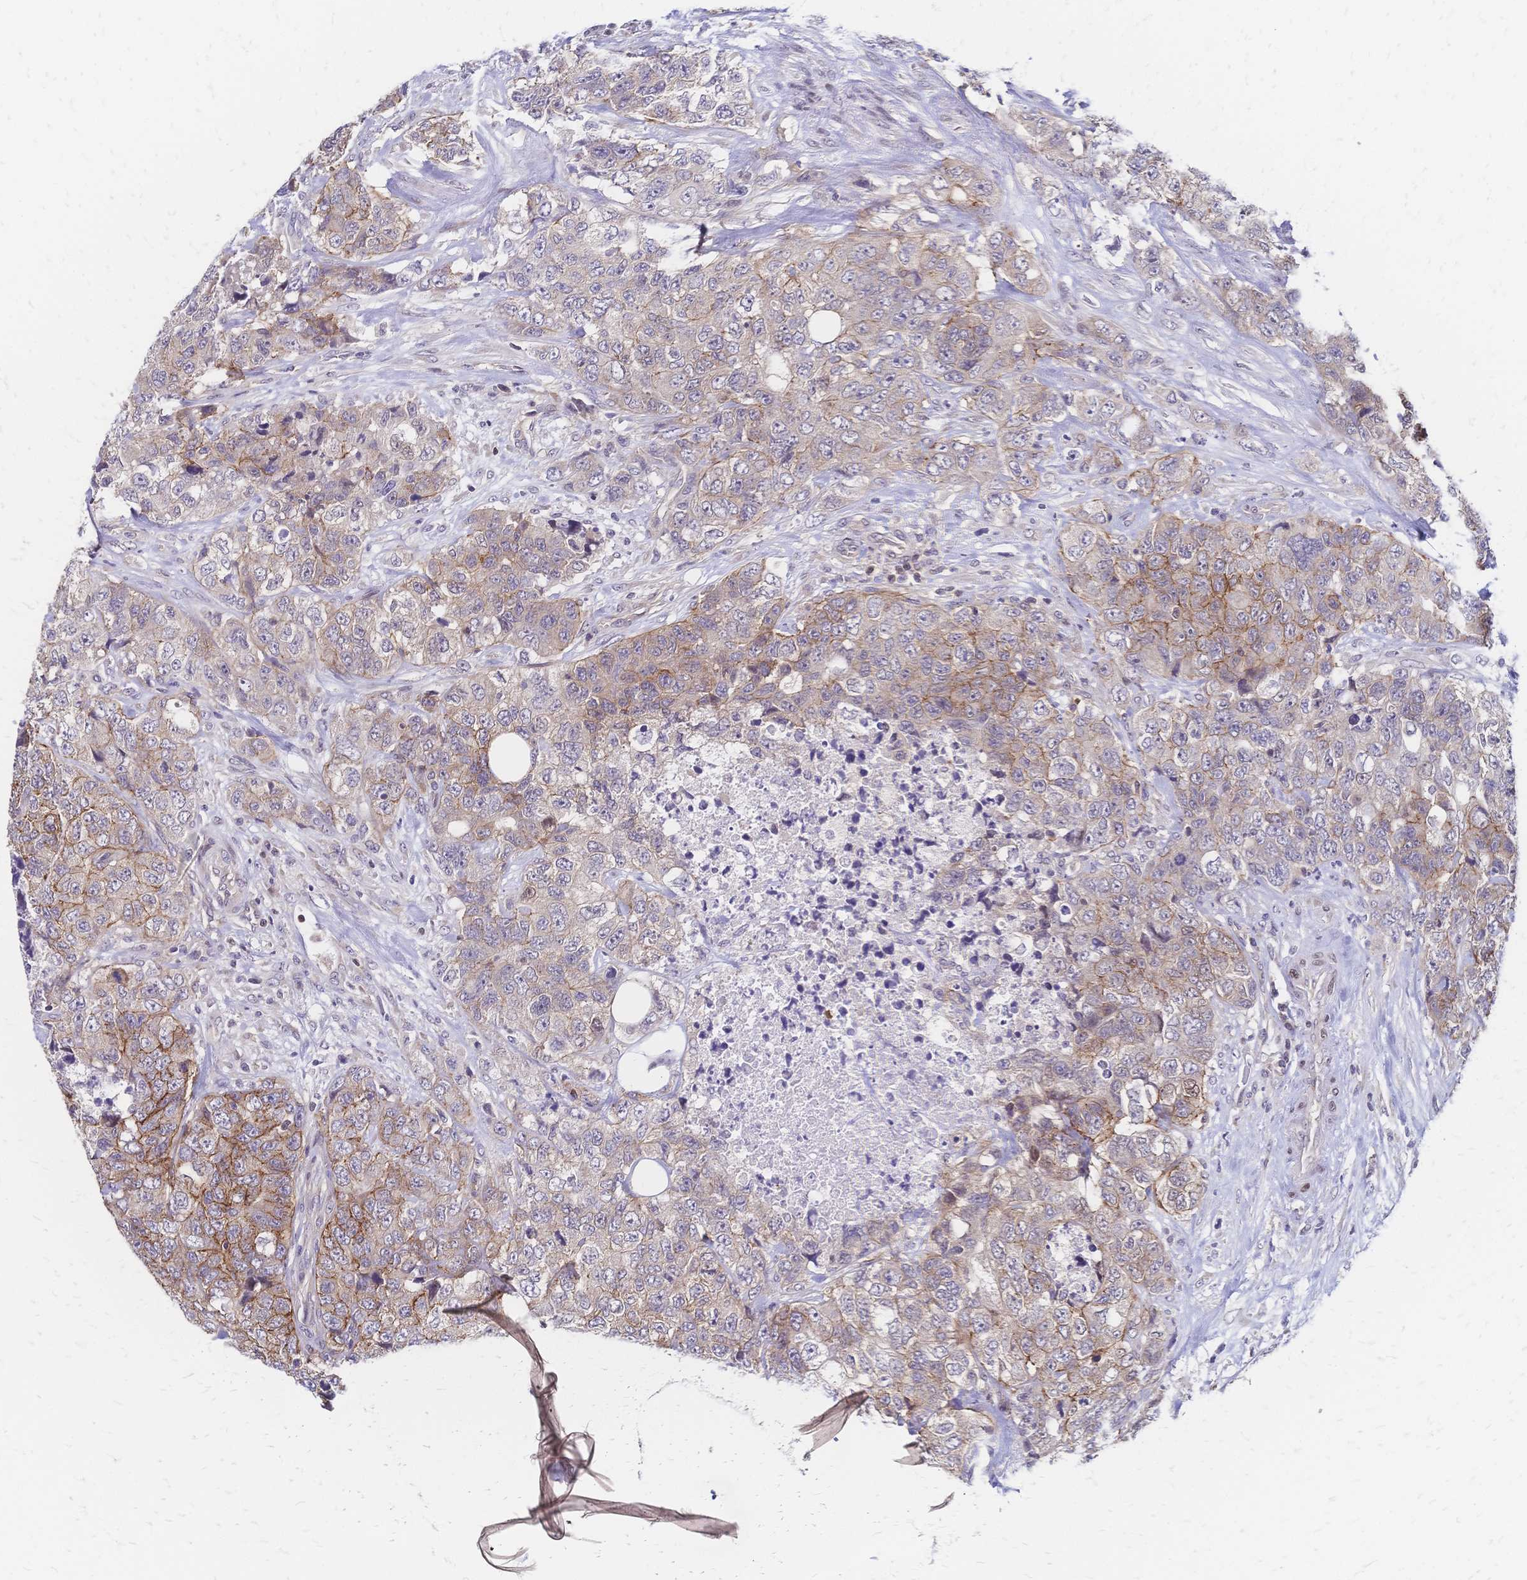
{"staining": {"intensity": "weak", "quantity": "<25%", "location": "cytoplasmic/membranous"}, "tissue": "urothelial cancer", "cell_type": "Tumor cells", "image_type": "cancer", "snomed": [{"axis": "morphology", "description": "Urothelial carcinoma, High grade"}, {"axis": "topography", "description": "Urinary bladder"}], "caption": "Immunohistochemistry photomicrograph of urothelial cancer stained for a protein (brown), which shows no staining in tumor cells.", "gene": "CBX7", "patient": {"sex": "female", "age": 78}}